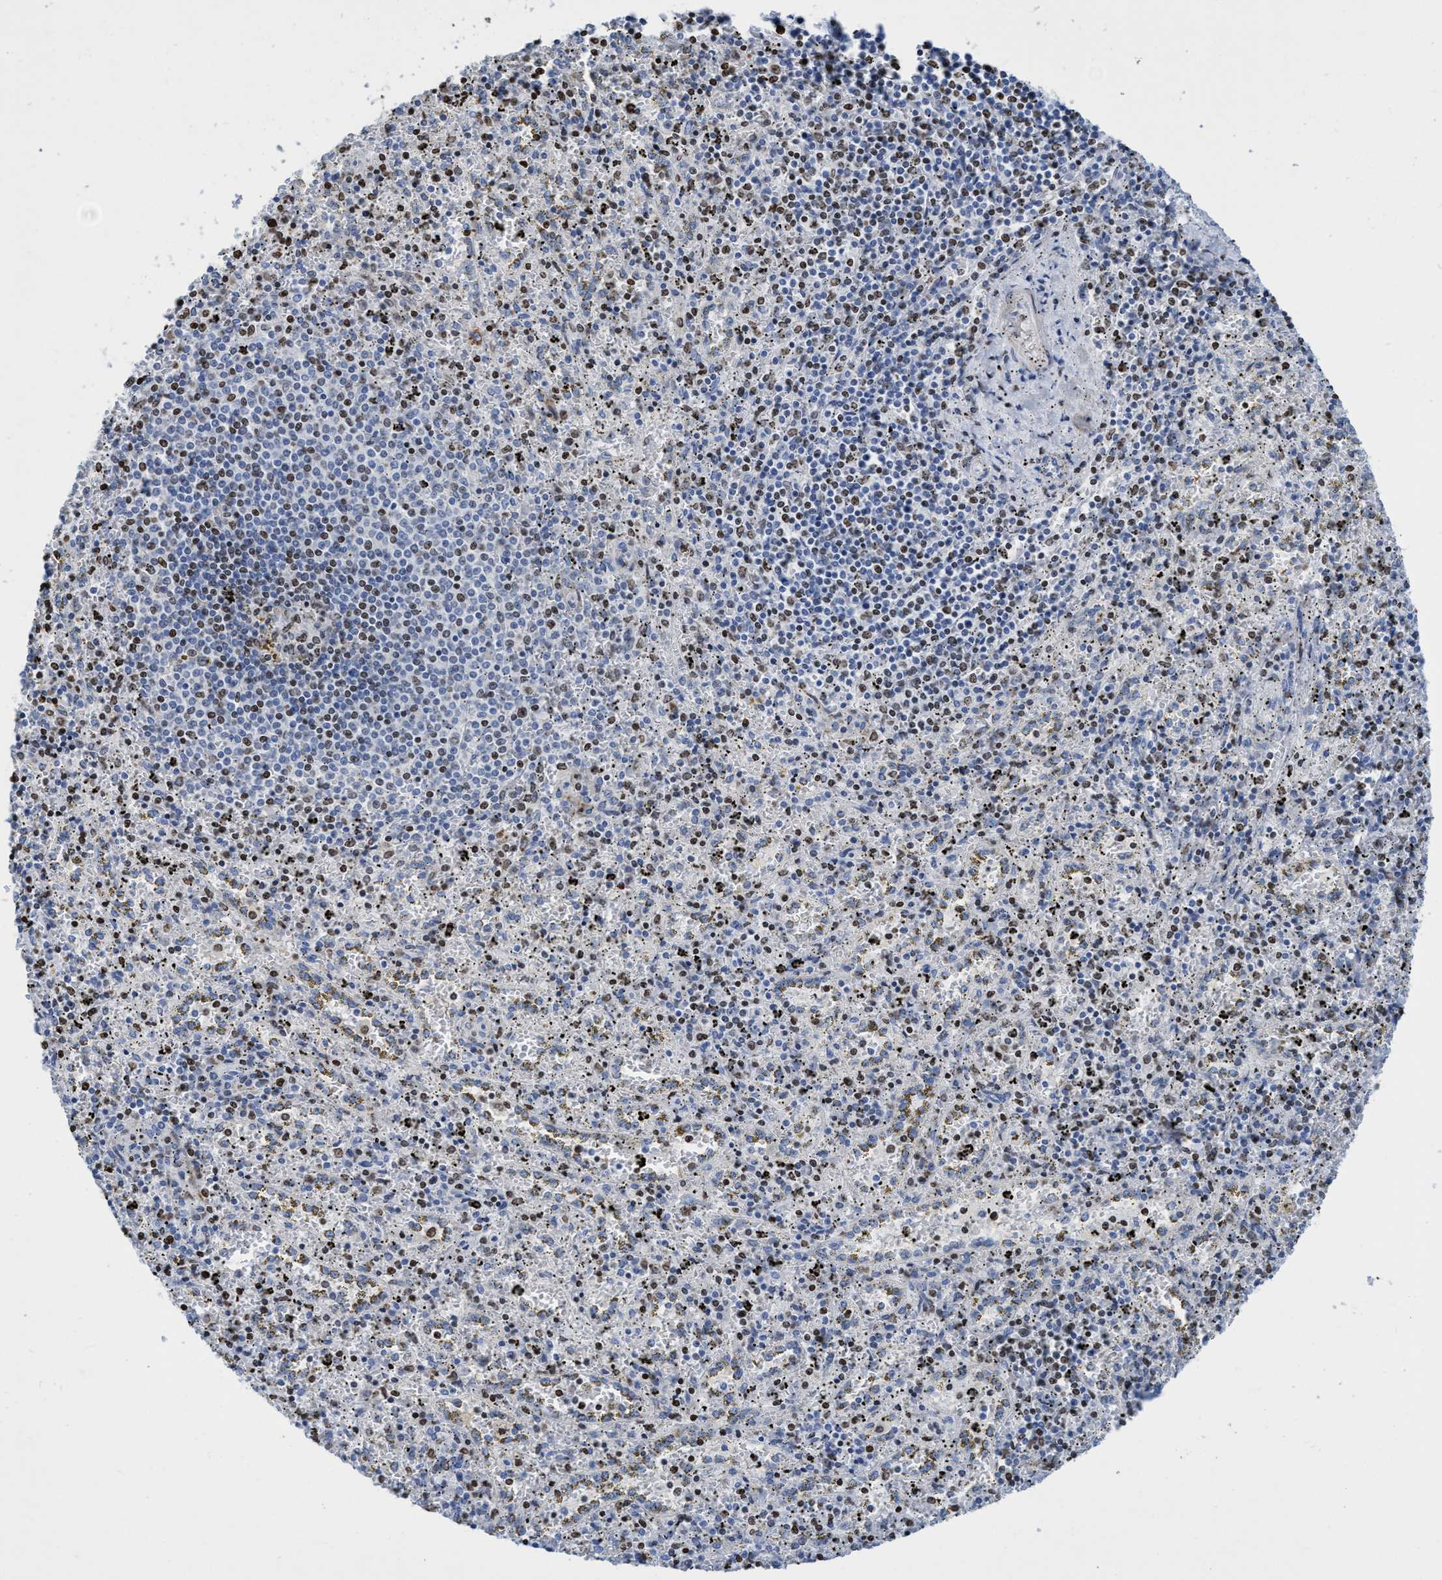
{"staining": {"intensity": "weak", "quantity": "25%-75%", "location": "nuclear"}, "tissue": "spleen", "cell_type": "Cells in red pulp", "image_type": "normal", "snomed": [{"axis": "morphology", "description": "Normal tissue, NOS"}, {"axis": "topography", "description": "Spleen"}], "caption": "About 25%-75% of cells in red pulp in normal human spleen exhibit weak nuclear protein expression as visualized by brown immunohistochemical staining.", "gene": "CBX2", "patient": {"sex": "male", "age": 11}}